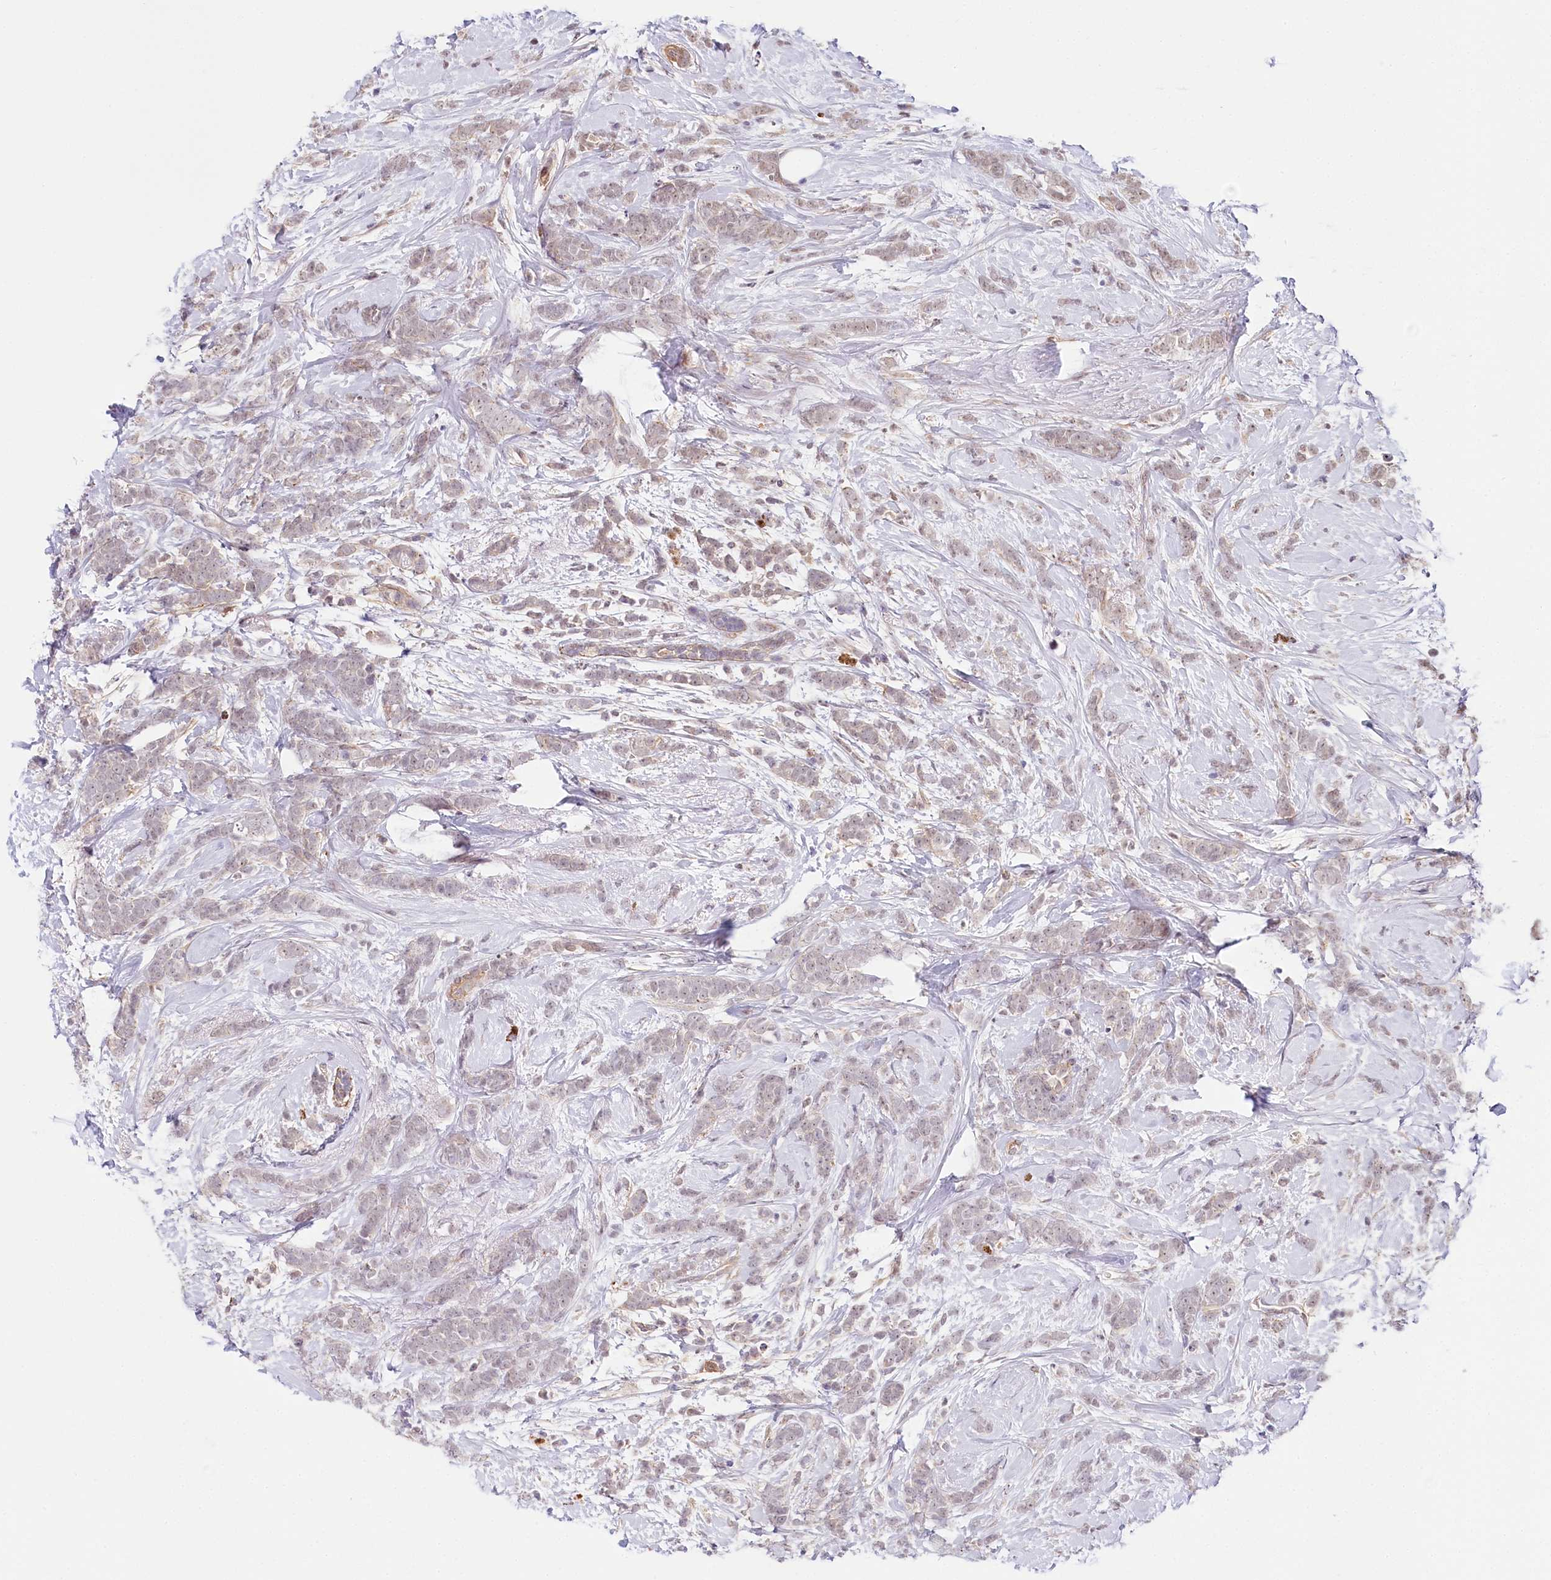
{"staining": {"intensity": "negative", "quantity": "none", "location": "none"}, "tissue": "breast cancer", "cell_type": "Tumor cells", "image_type": "cancer", "snomed": [{"axis": "morphology", "description": "Lobular carcinoma"}, {"axis": "topography", "description": "Breast"}], "caption": "This is an immunohistochemistry histopathology image of breast cancer (lobular carcinoma). There is no positivity in tumor cells.", "gene": "TUBGCP2", "patient": {"sex": "female", "age": 58}}